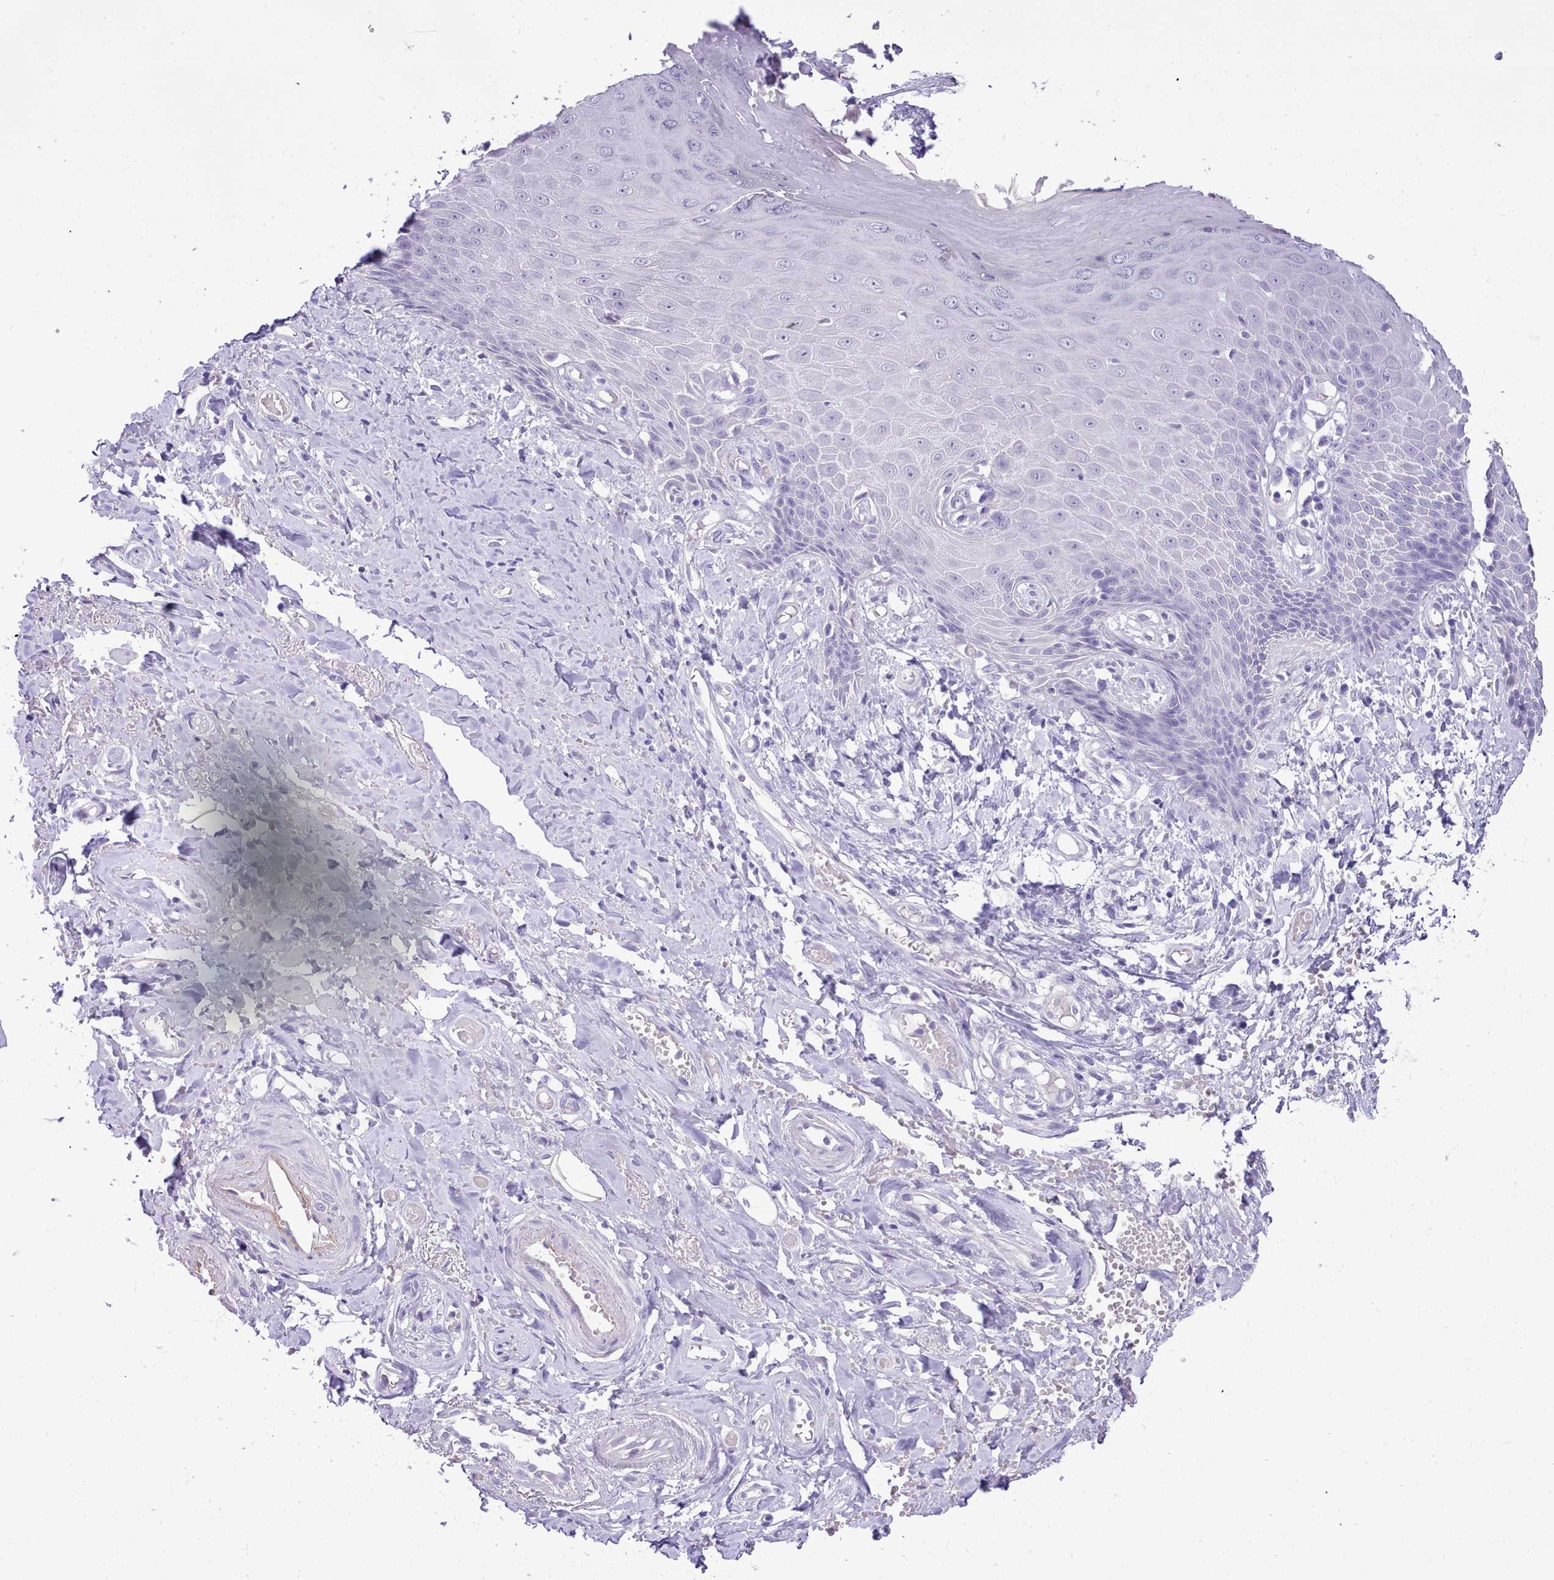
{"staining": {"intensity": "weak", "quantity": "<25%", "location": "cytoplasmic/membranous"}, "tissue": "skin", "cell_type": "Epidermal cells", "image_type": "normal", "snomed": [{"axis": "morphology", "description": "Normal tissue, NOS"}, {"axis": "topography", "description": "Anal"}], "caption": "Skin stained for a protein using IHC shows no staining epidermal cells.", "gene": "LRRC37A2", "patient": {"sex": "male", "age": 78}}